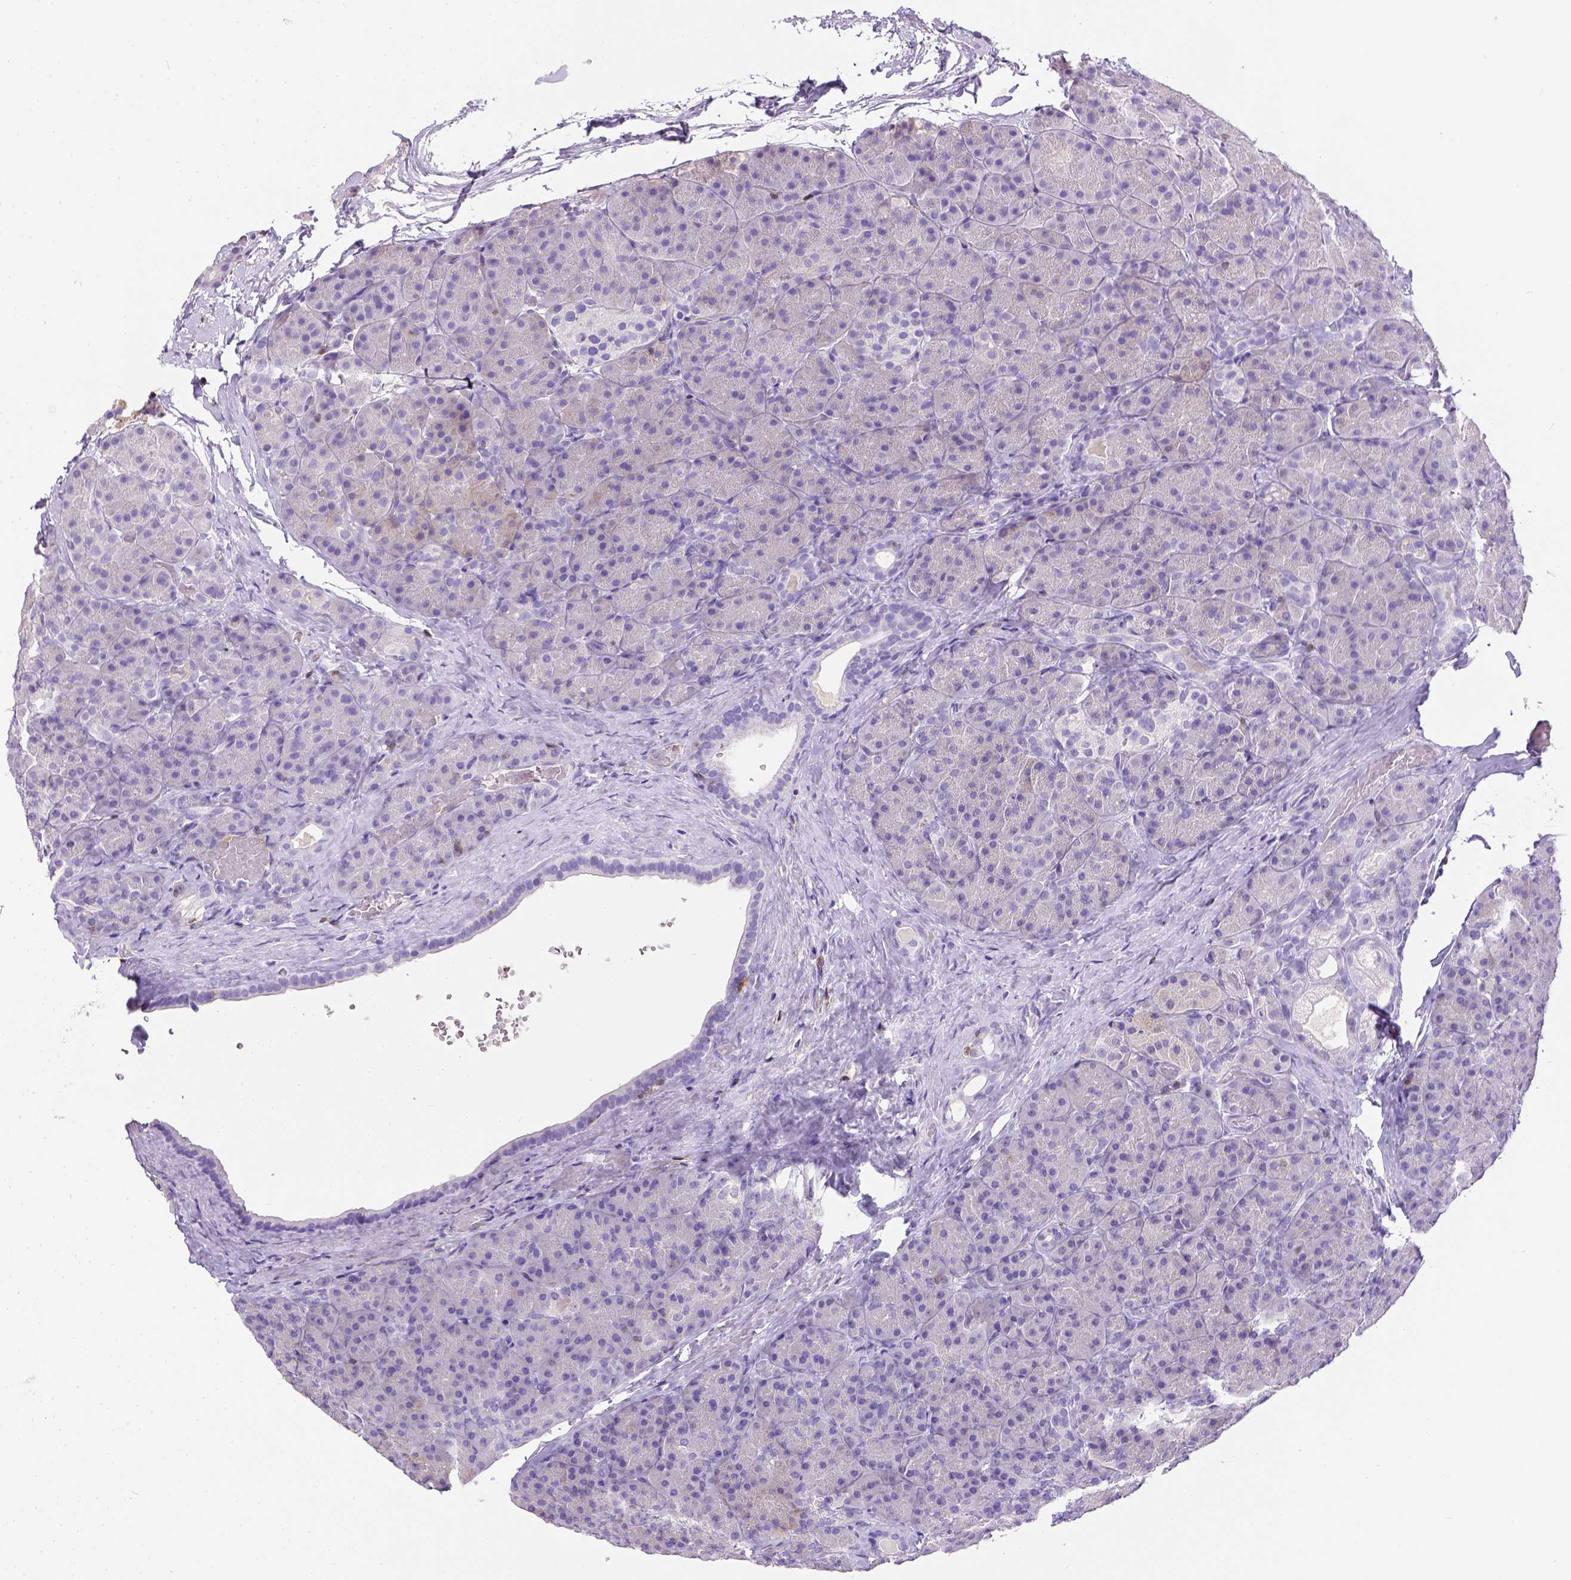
{"staining": {"intensity": "negative", "quantity": "none", "location": "none"}, "tissue": "pancreas", "cell_type": "Exocrine glandular cells", "image_type": "normal", "snomed": [{"axis": "morphology", "description": "Normal tissue, NOS"}, {"axis": "topography", "description": "Pancreas"}], "caption": "This is an IHC histopathology image of unremarkable pancreas. There is no positivity in exocrine glandular cells.", "gene": "CD3E", "patient": {"sex": "male", "age": 57}}